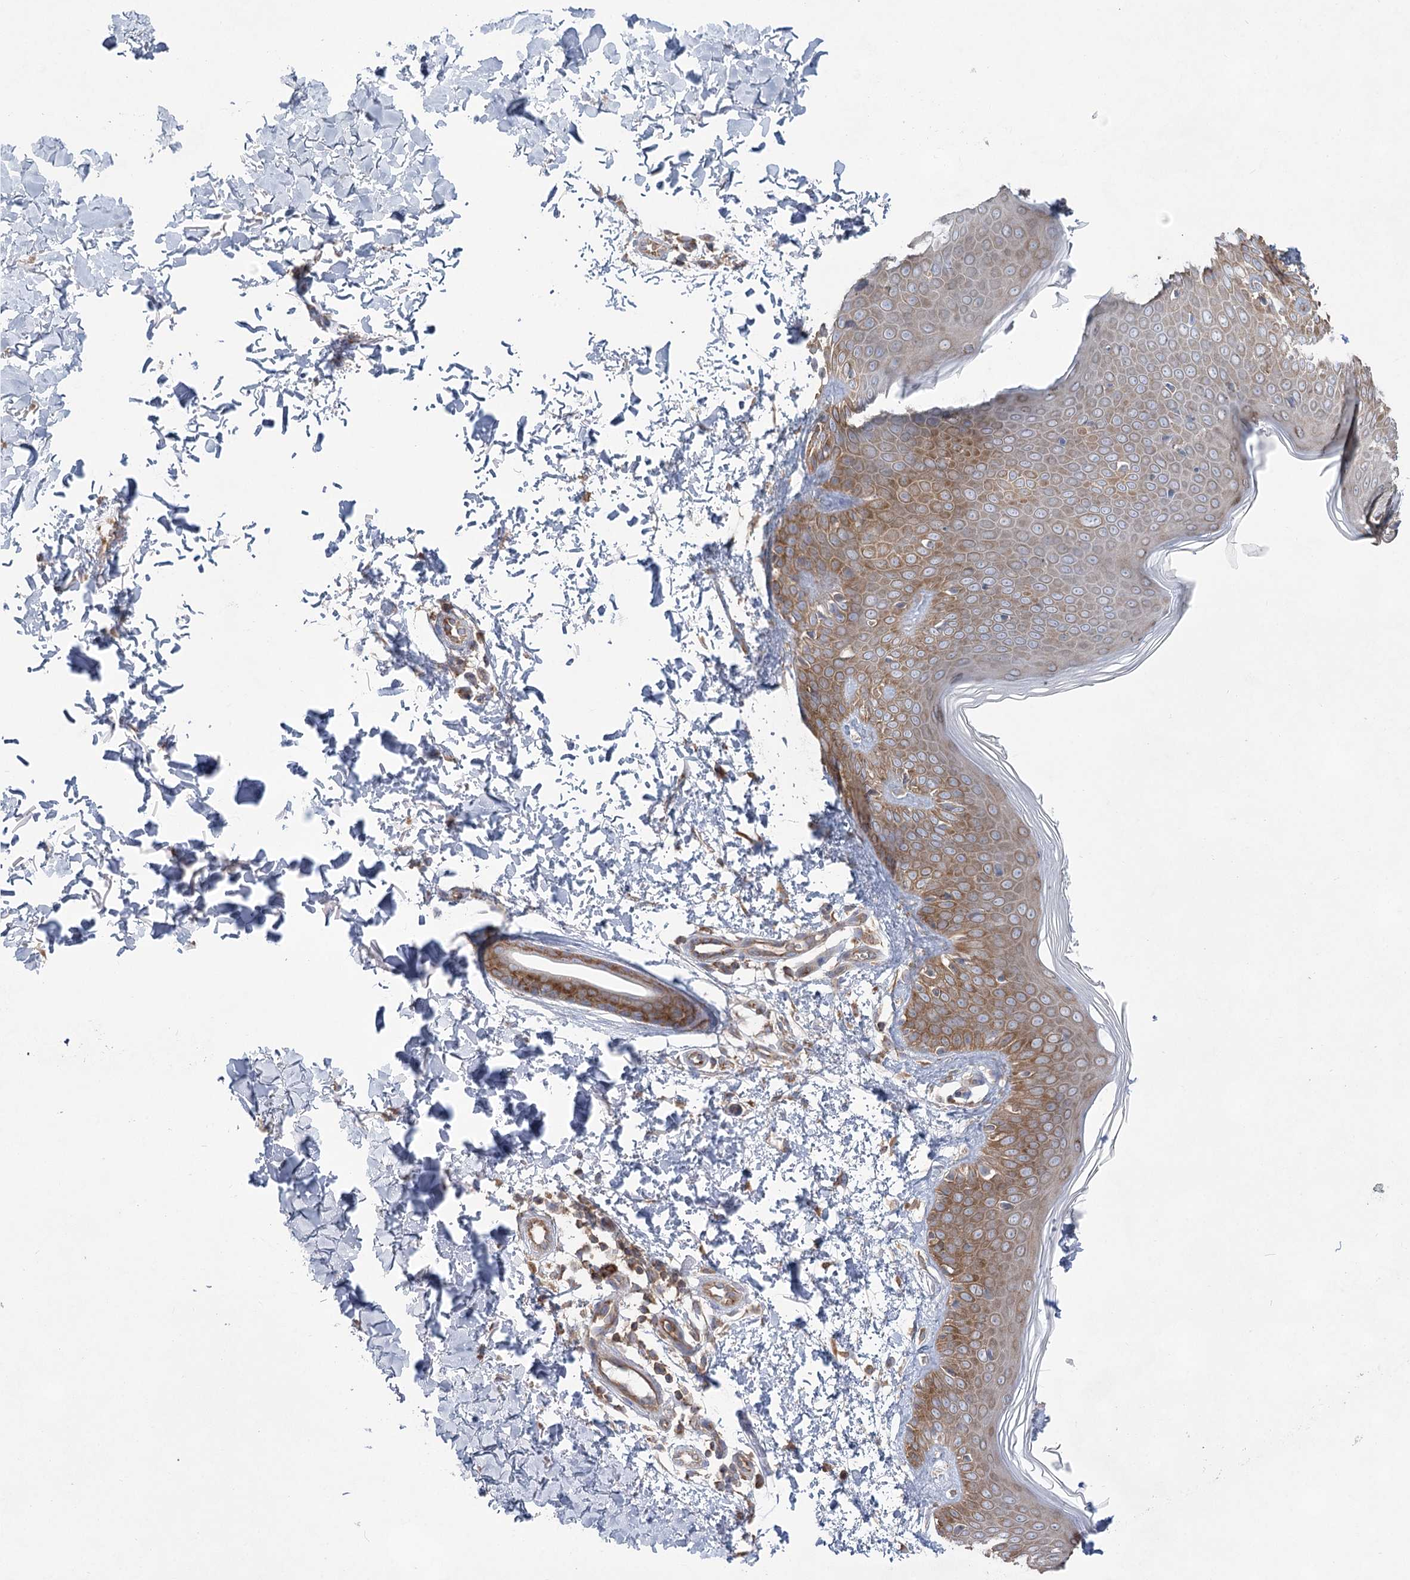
{"staining": {"intensity": "weak", "quantity": ">75%", "location": "cytoplasmic/membranous"}, "tissue": "skin", "cell_type": "Fibroblasts", "image_type": "normal", "snomed": [{"axis": "morphology", "description": "Normal tissue, NOS"}, {"axis": "topography", "description": "Skin"}], "caption": "An immunohistochemistry micrograph of normal tissue is shown. Protein staining in brown labels weak cytoplasmic/membranous positivity in skin within fibroblasts.", "gene": "EIF3A", "patient": {"sex": "male", "age": 37}}